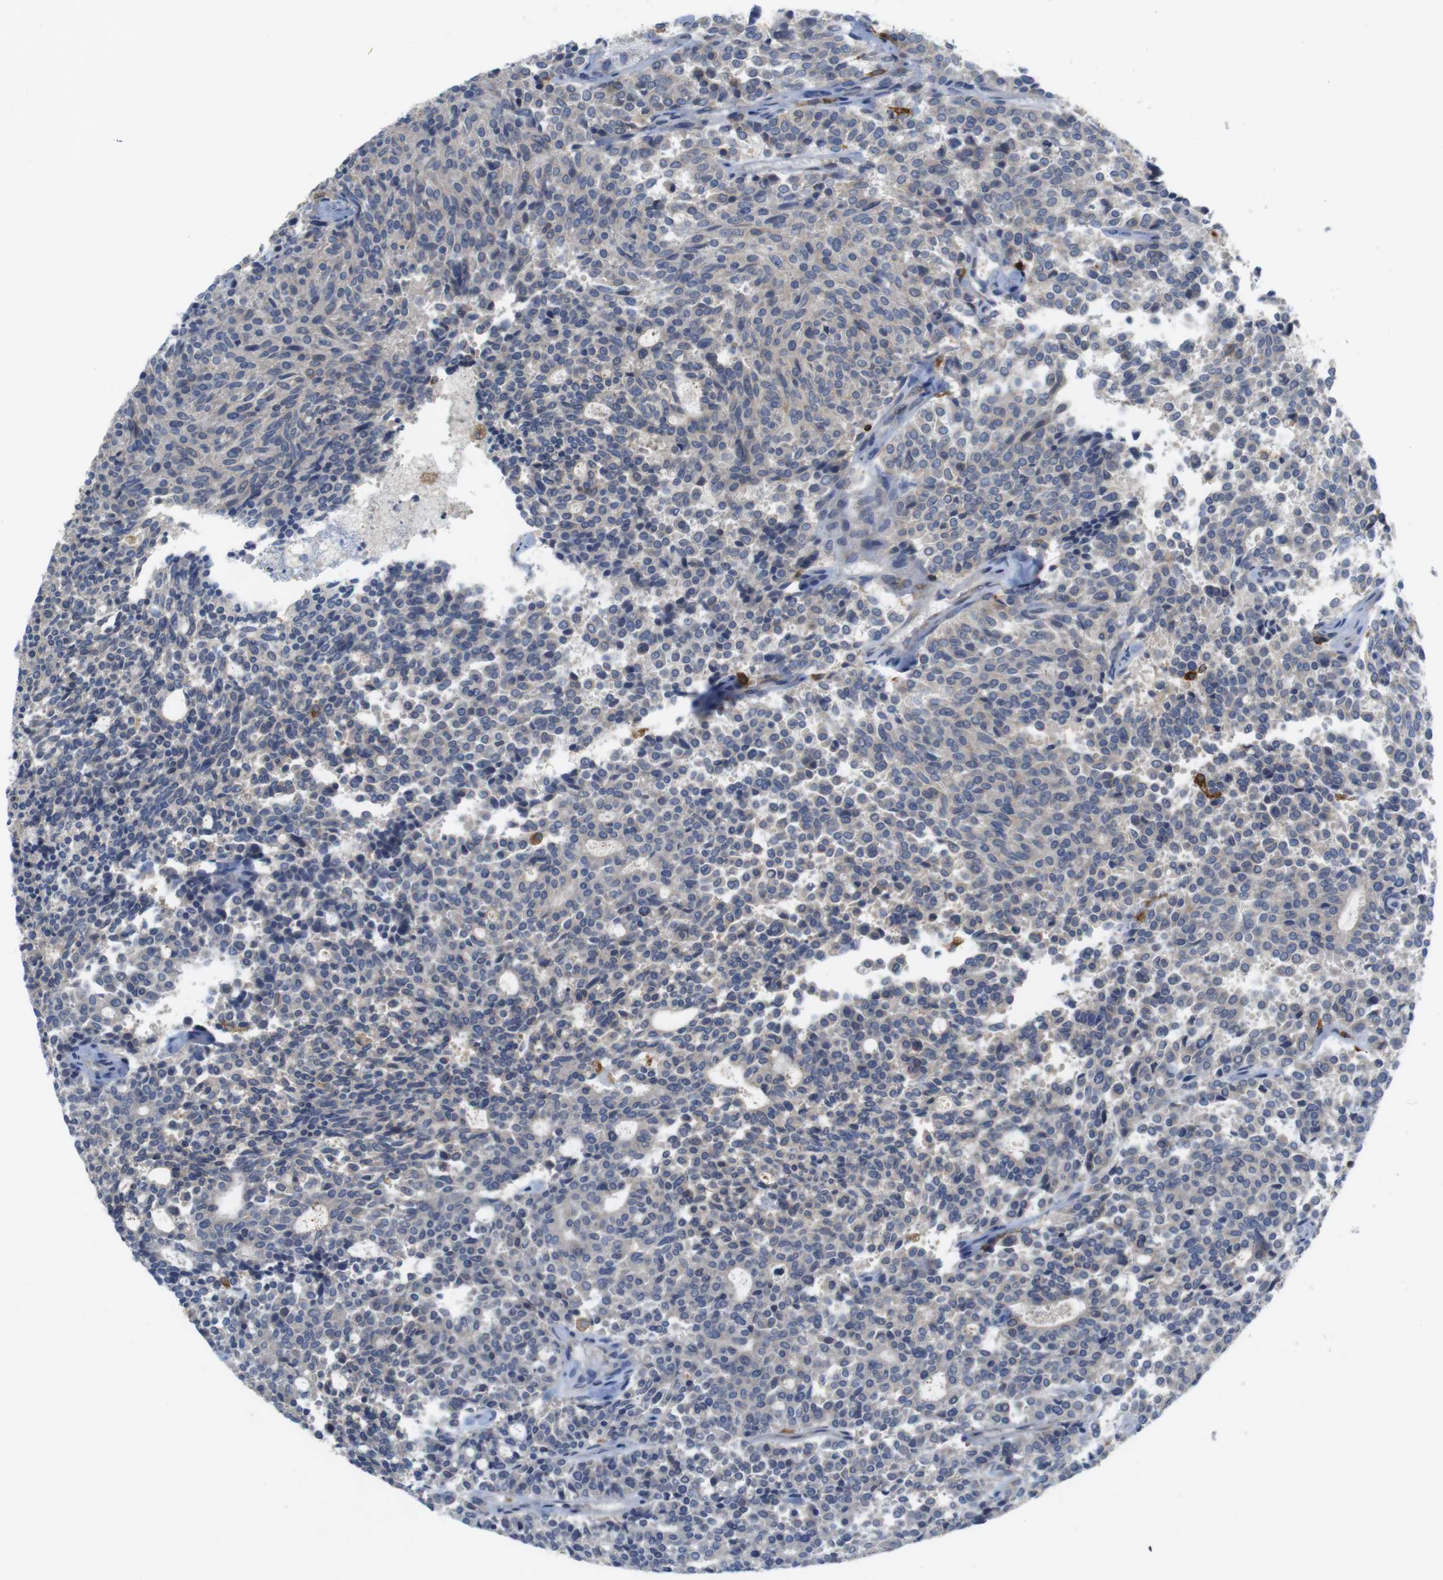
{"staining": {"intensity": "weak", "quantity": ">75%", "location": "cytoplasmic/membranous"}, "tissue": "carcinoid", "cell_type": "Tumor cells", "image_type": "cancer", "snomed": [{"axis": "morphology", "description": "Carcinoid, malignant, NOS"}, {"axis": "topography", "description": "Pancreas"}], "caption": "Protein expression analysis of human carcinoid reveals weak cytoplasmic/membranous expression in about >75% of tumor cells.", "gene": "ARL6IP5", "patient": {"sex": "female", "age": 54}}